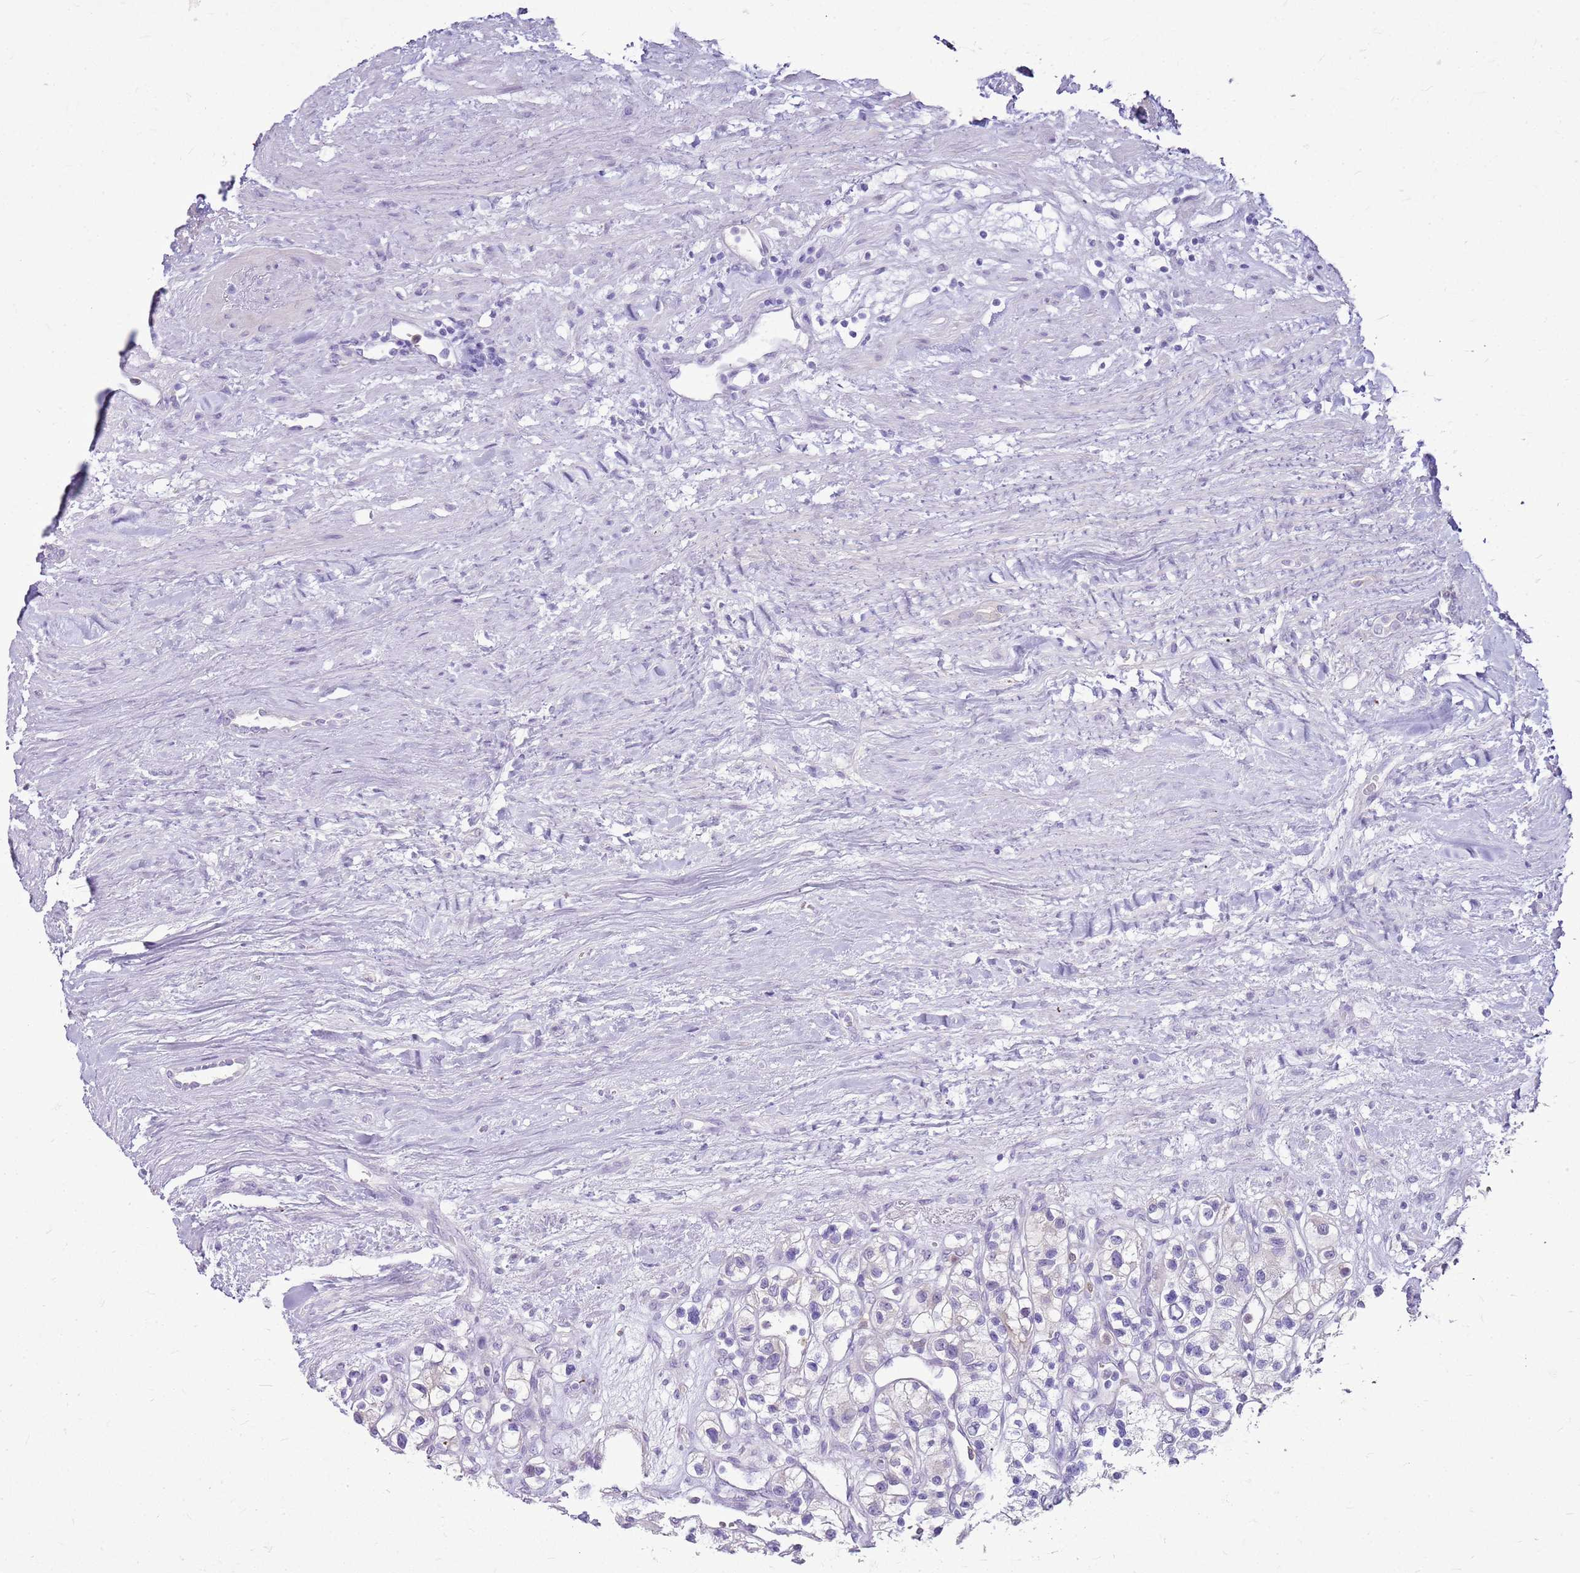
{"staining": {"intensity": "negative", "quantity": "none", "location": "none"}, "tissue": "renal cancer", "cell_type": "Tumor cells", "image_type": "cancer", "snomed": [{"axis": "morphology", "description": "Adenocarcinoma, NOS"}, {"axis": "topography", "description": "Kidney"}], "caption": "IHC photomicrograph of neoplastic tissue: human renal cancer stained with DAB exhibits no significant protein expression in tumor cells.", "gene": "SULT1E1", "patient": {"sex": "female", "age": 57}}